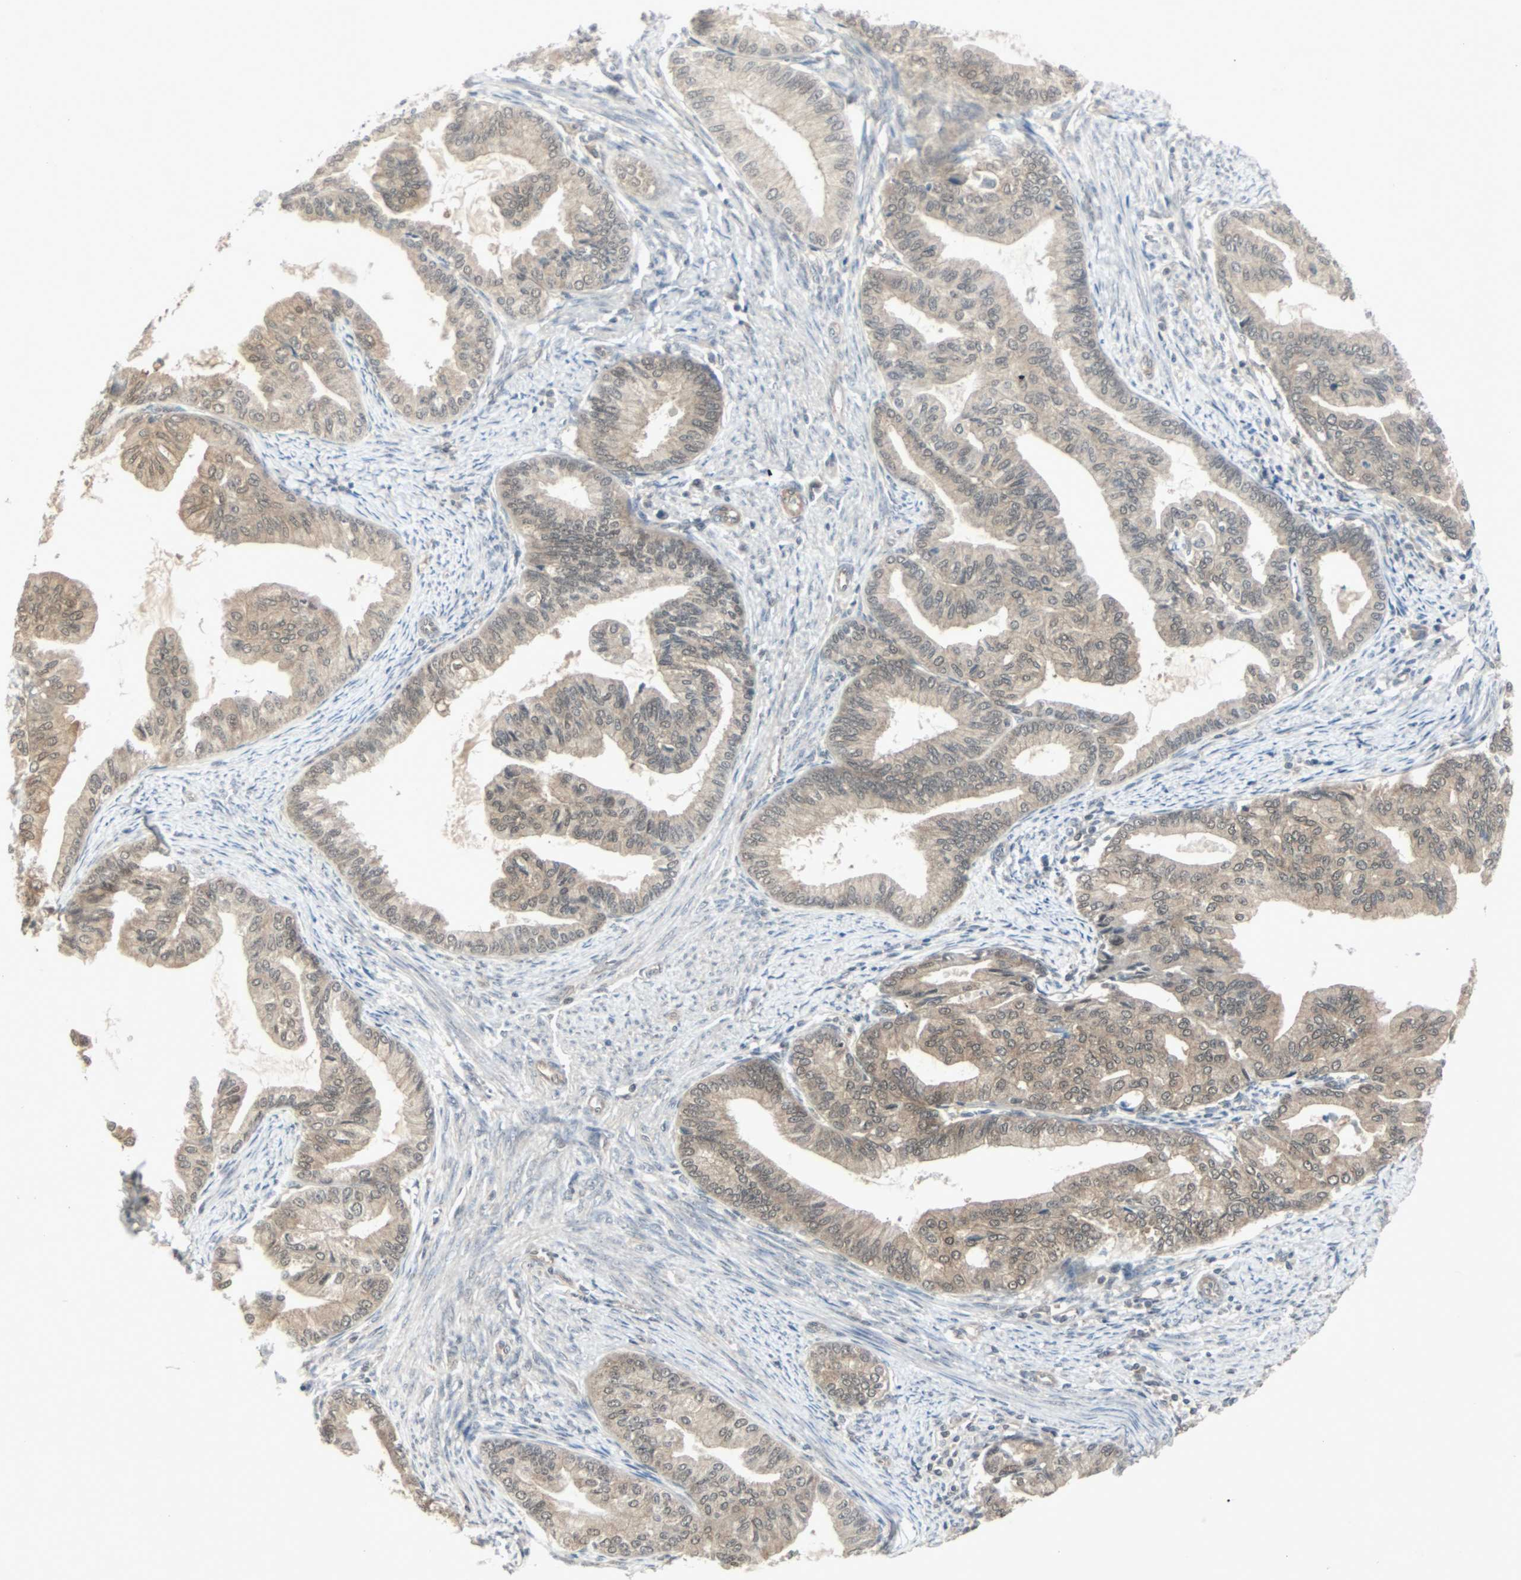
{"staining": {"intensity": "weak", "quantity": "25%-75%", "location": "cytoplasmic/membranous"}, "tissue": "endometrial cancer", "cell_type": "Tumor cells", "image_type": "cancer", "snomed": [{"axis": "morphology", "description": "Adenocarcinoma, NOS"}, {"axis": "topography", "description": "Endometrium"}], "caption": "An image of human endometrial cancer (adenocarcinoma) stained for a protein reveals weak cytoplasmic/membranous brown staining in tumor cells. The protein is stained brown, and the nuclei are stained in blue (DAB IHC with brightfield microscopy, high magnification).", "gene": "PTPA", "patient": {"sex": "female", "age": 86}}